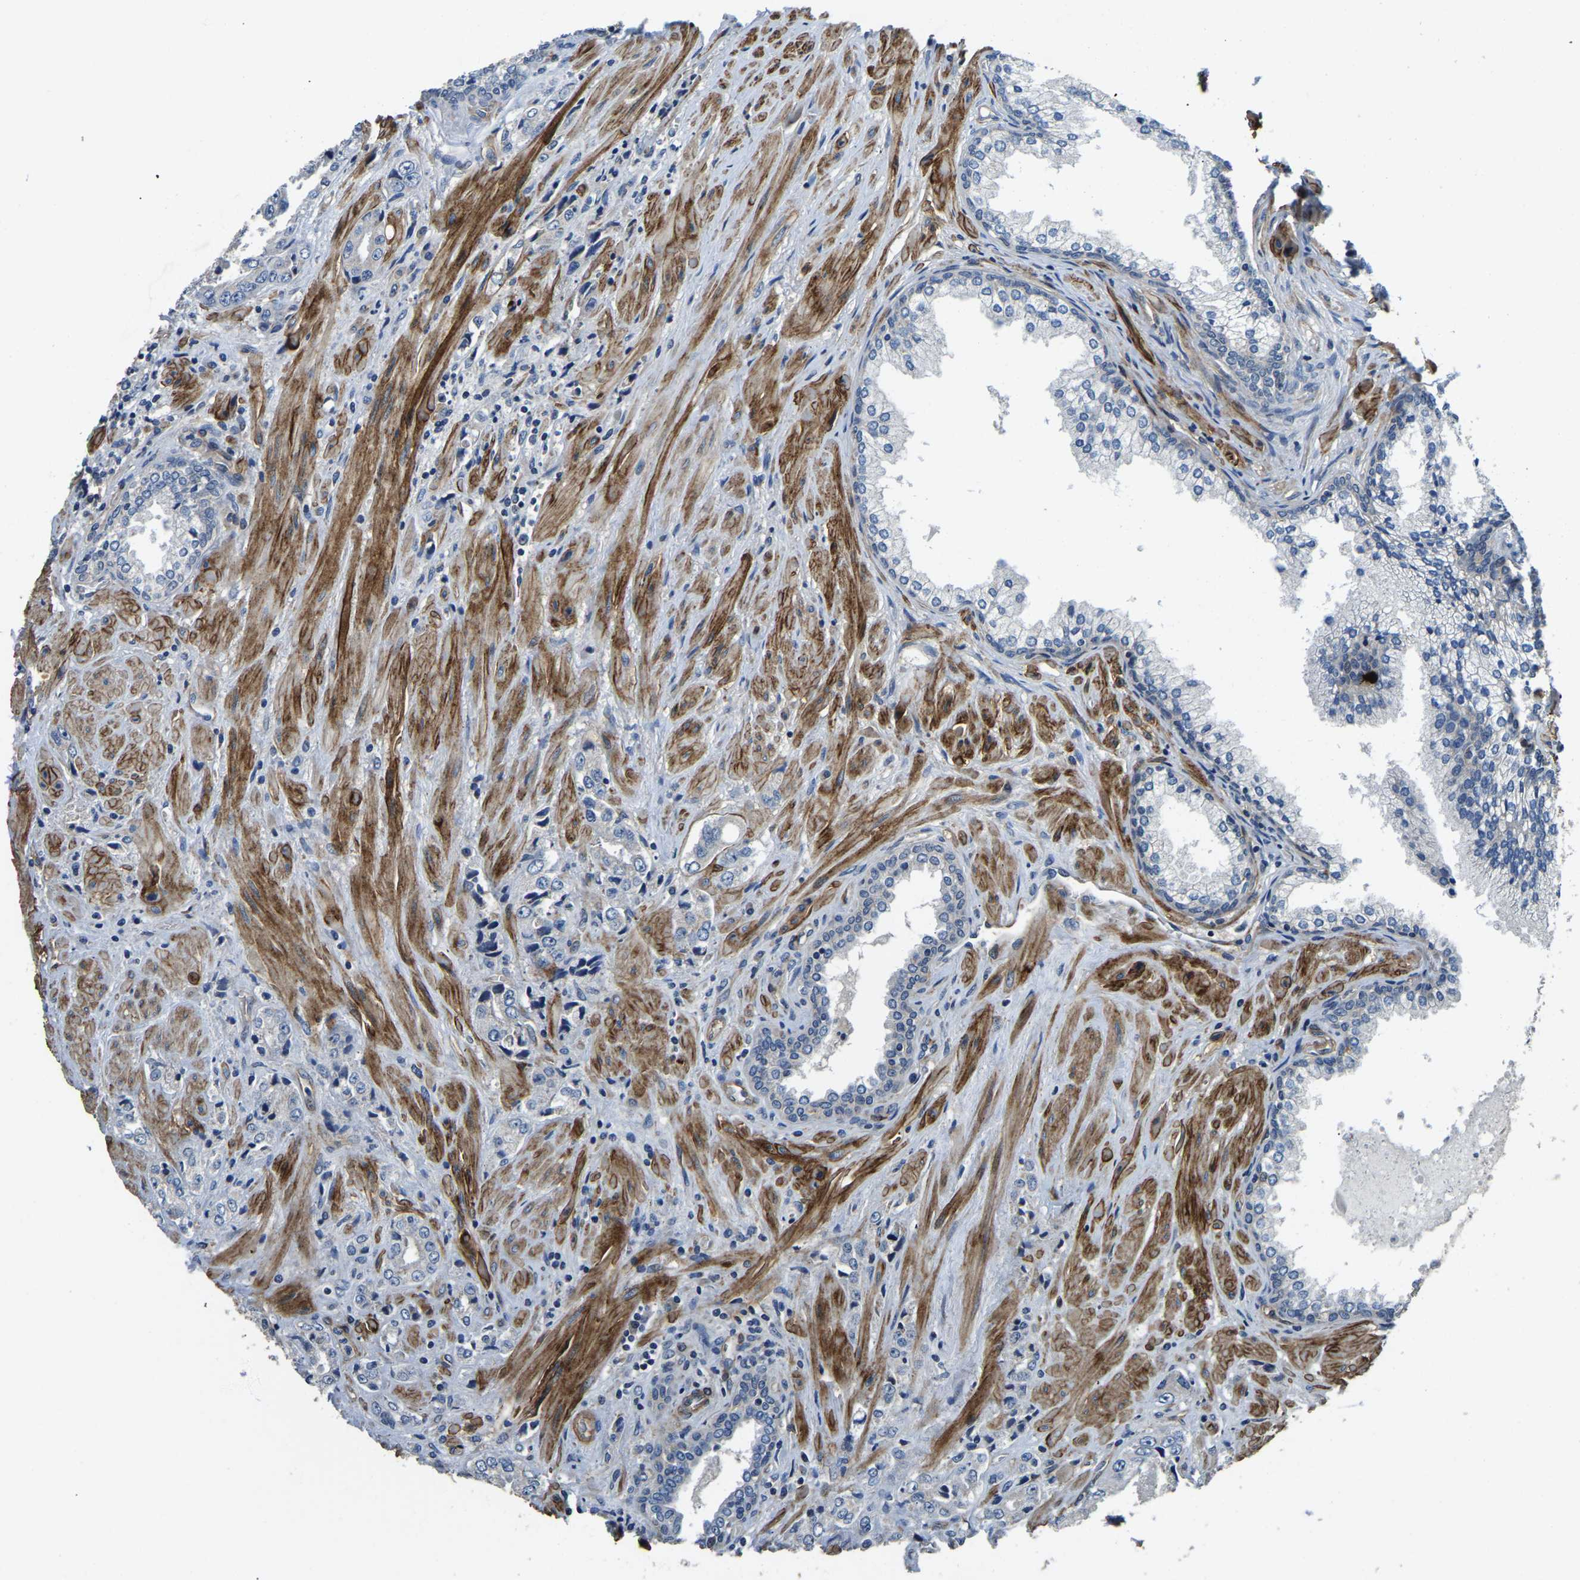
{"staining": {"intensity": "negative", "quantity": "none", "location": "none"}, "tissue": "prostate cancer", "cell_type": "Tumor cells", "image_type": "cancer", "snomed": [{"axis": "morphology", "description": "Adenocarcinoma, High grade"}, {"axis": "topography", "description": "Prostate"}], "caption": "High magnification brightfield microscopy of high-grade adenocarcinoma (prostate) stained with DAB (3,3'-diaminobenzidine) (brown) and counterstained with hematoxylin (blue): tumor cells show no significant expression.", "gene": "RNF39", "patient": {"sex": "male", "age": 61}}